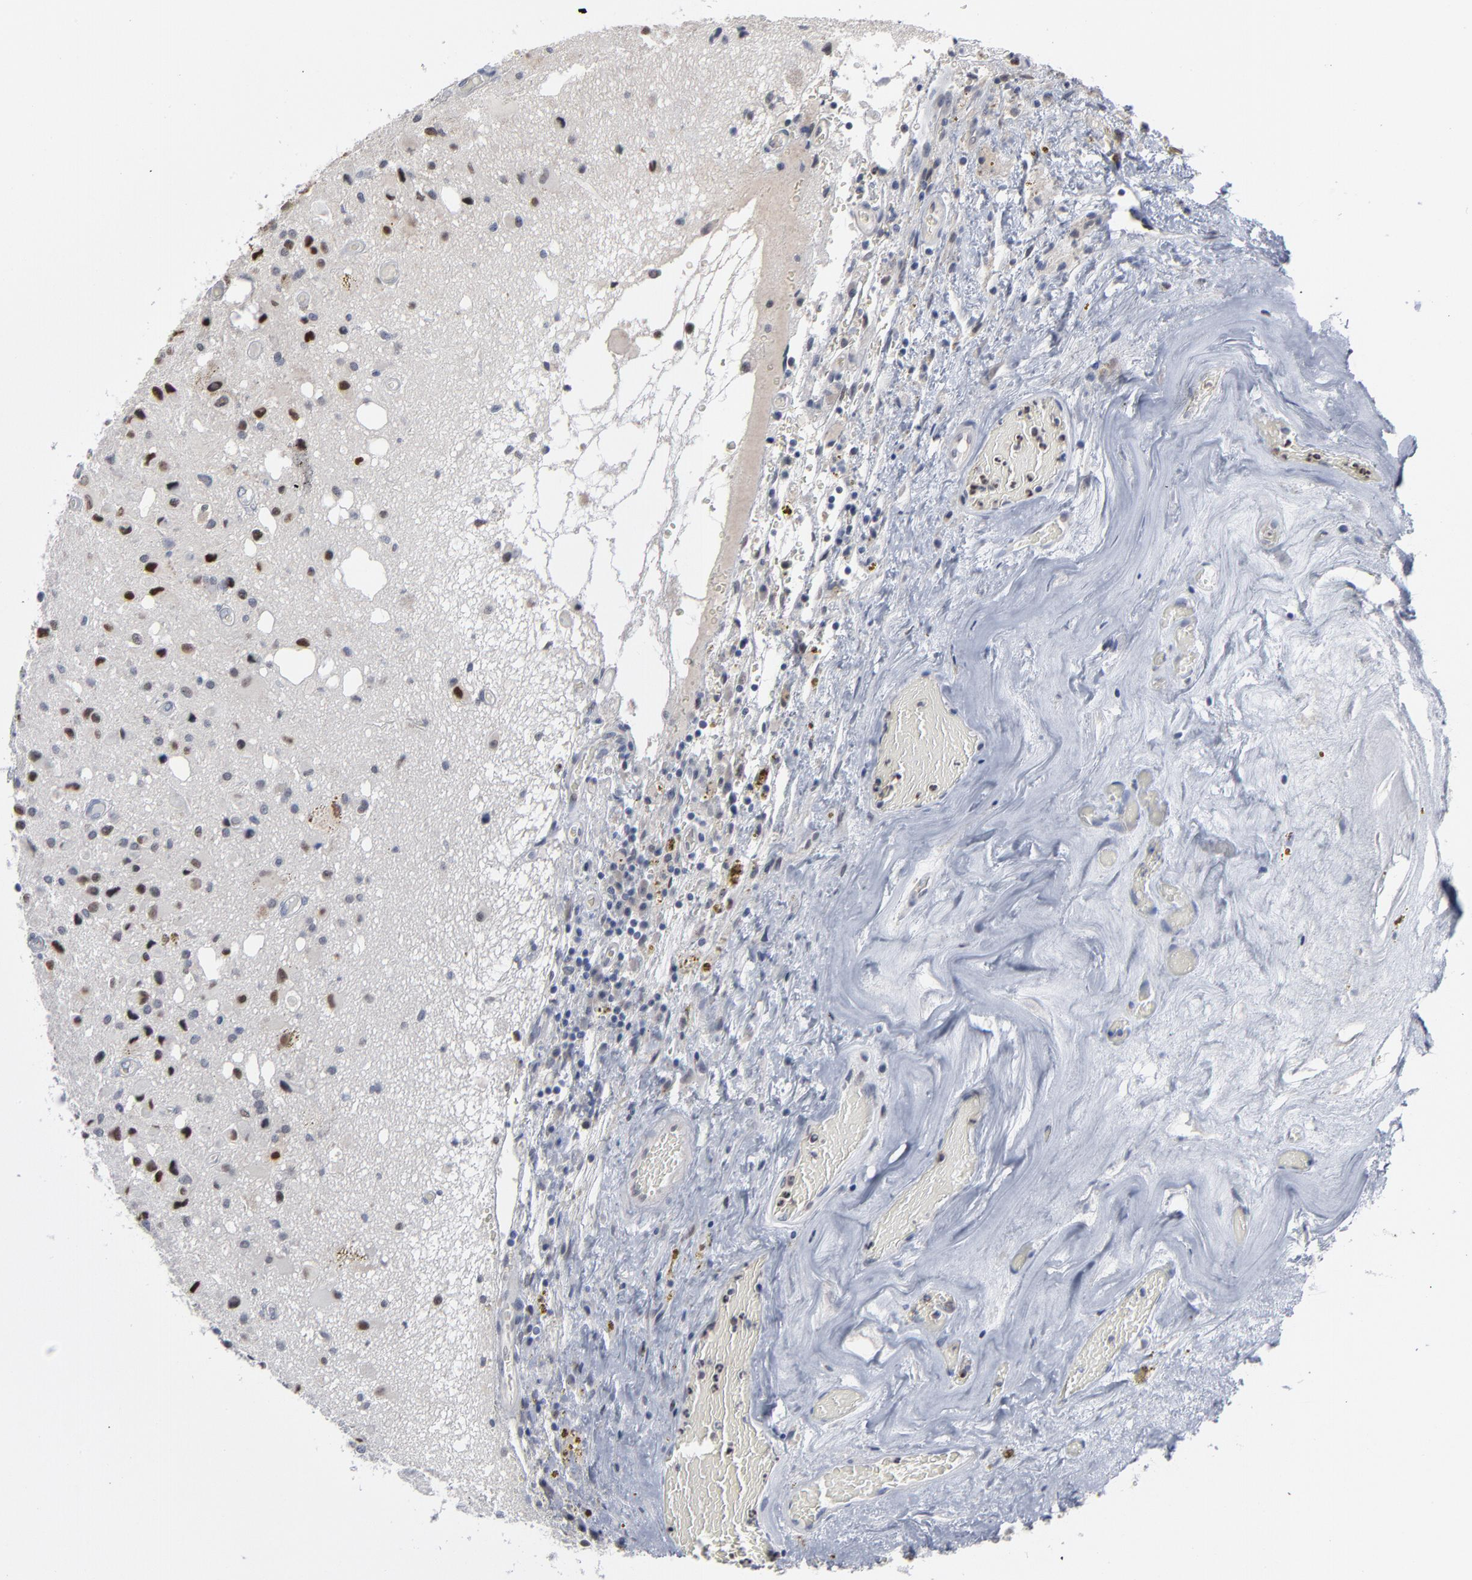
{"staining": {"intensity": "moderate", "quantity": "<25%", "location": "nuclear"}, "tissue": "glioma", "cell_type": "Tumor cells", "image_type": "cancer", "snomed": [{"axis": "morphology", "description": "Glioma, malignant, Low grade"}, {"axis": "topography", "description": "Brain"}], "caption": "Low-grade glioma (malignant) stained with immunohistochemistry demonstrates moderate nuclear positivity in about <25% of tumor cells.", "gene": "FOXN2", "patient": {"sex": "male", "age": 58}}